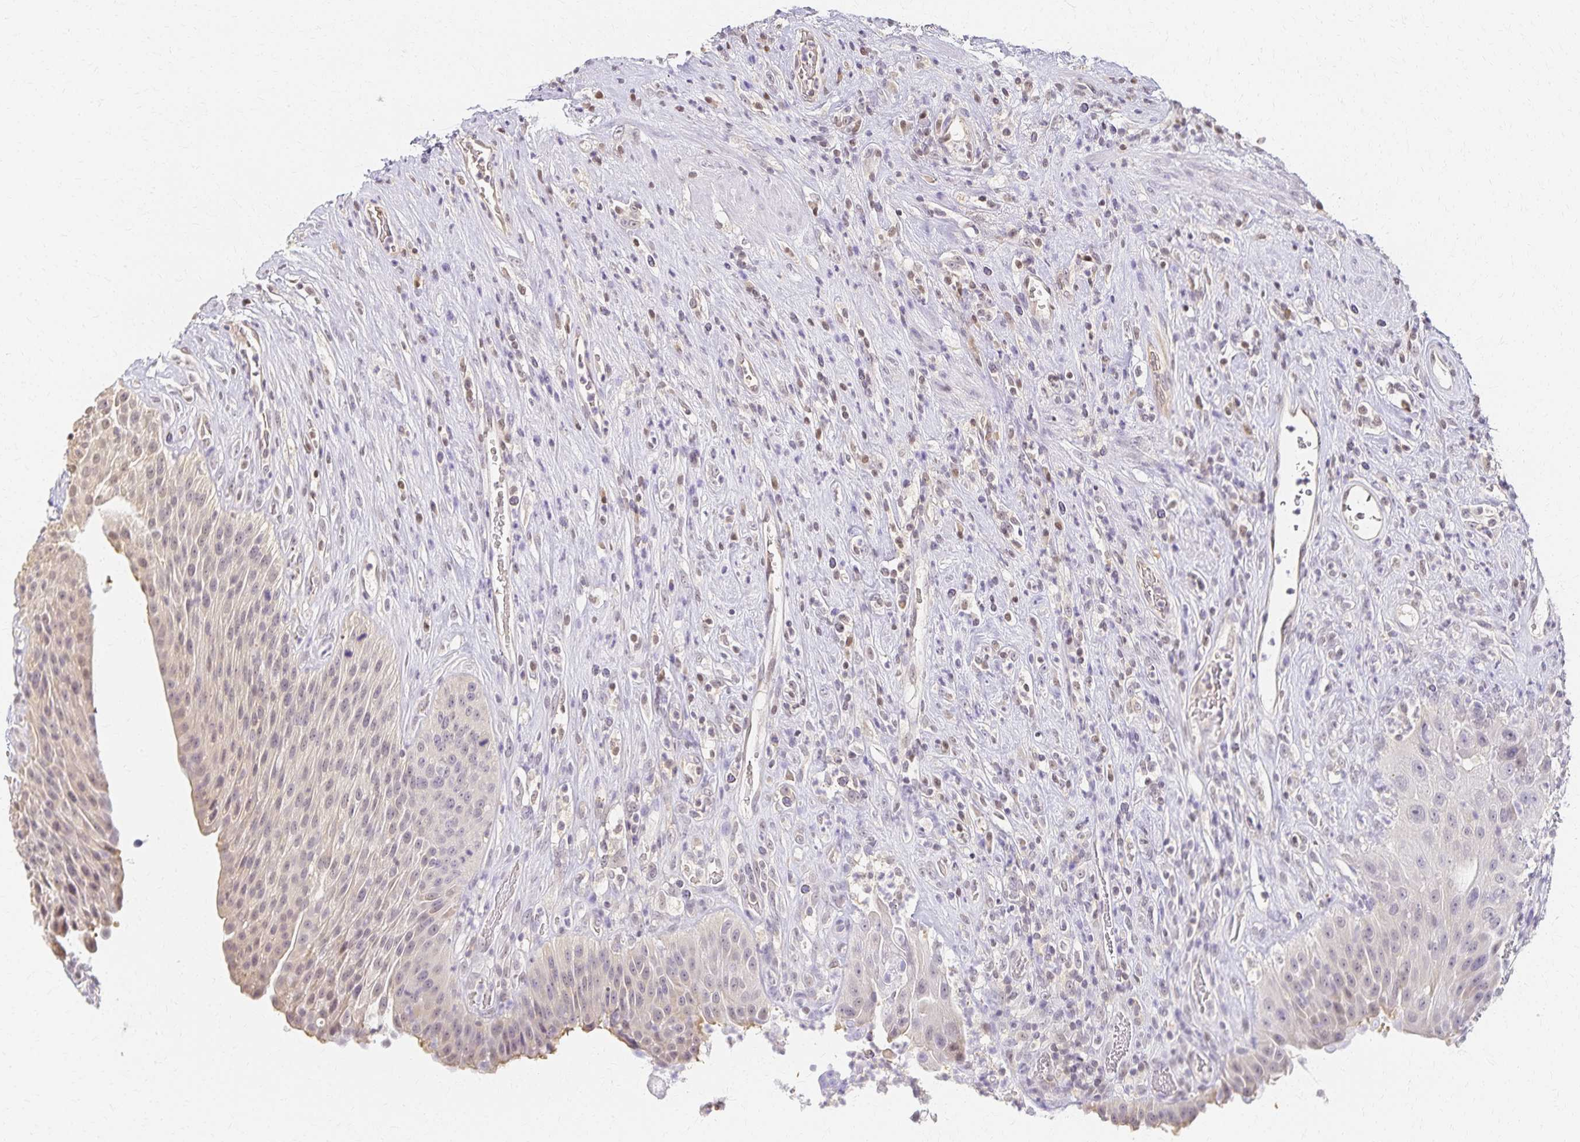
{"staining": {"intensity": "weak", "quantity": "25%-75%", "location": "cytoplasmic/membranous,nuclear"}, "tissue": "urinary bladder", "cell_type": "Urothelial cells", "image_type": "normal", "snomed": [{"axis": "morphology", "description": "Normal tissue, NOS"}, {"axis": "topography", "description": "Urinary bladder"}], "caption": "Immunohistochemistry photomicrograph of unremarkable urinary bladder: human urinary bladder stained using IHC shows low levels of weak protein expression localized specifically in the cytoplasmic/membranous,nuclear of urothelial cells, appearing as a cytoplasmic/membranous,nuclear brown color.", "gene": "AZGP1", "patient": {"sex": "female", "age": 56}}